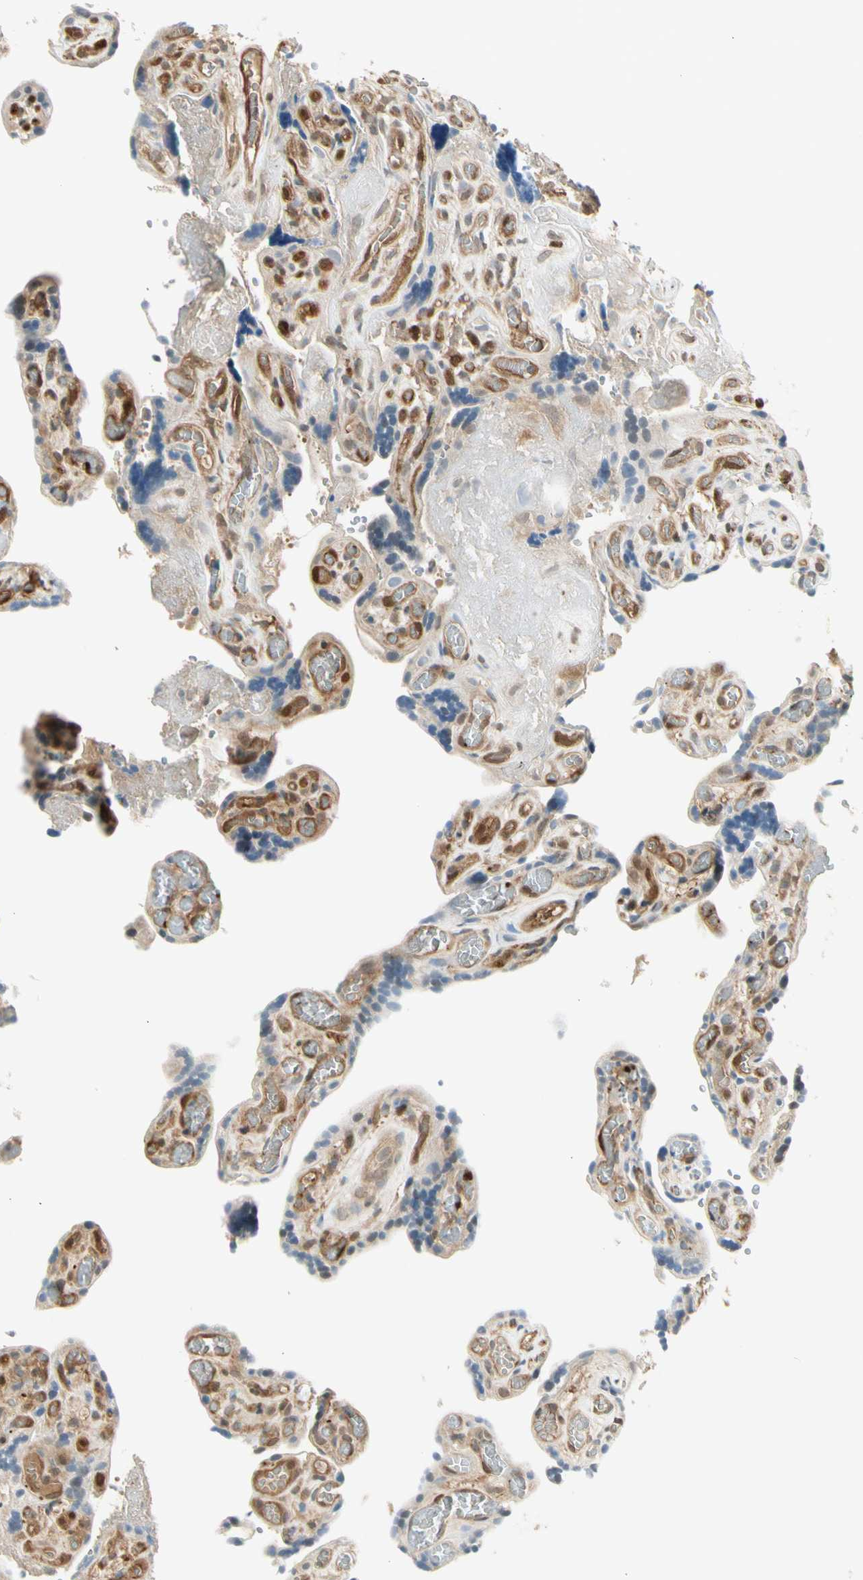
{"staining": {"intensity": "moderate", "quantity": ">75%", "location": "cytoplasmic/membranous,nuclear"}, "tissue": "placenta", "cell_type": "Decidual cells", "image_type": "normal", "snomed": [{"axis": "morphology", "description": "Normal tissue, NOS"}, {"axis": "topography", "description": "Placenta"}], "caption": "Moderate cytoplasmic/membranous,nuclear staining for a protein is identified in about >75% of decidual cells of benign placenta using immunohistochemistry (IHC).", "gene": "SERPINB6", "patient": {"sex": "female", "age": 30}}